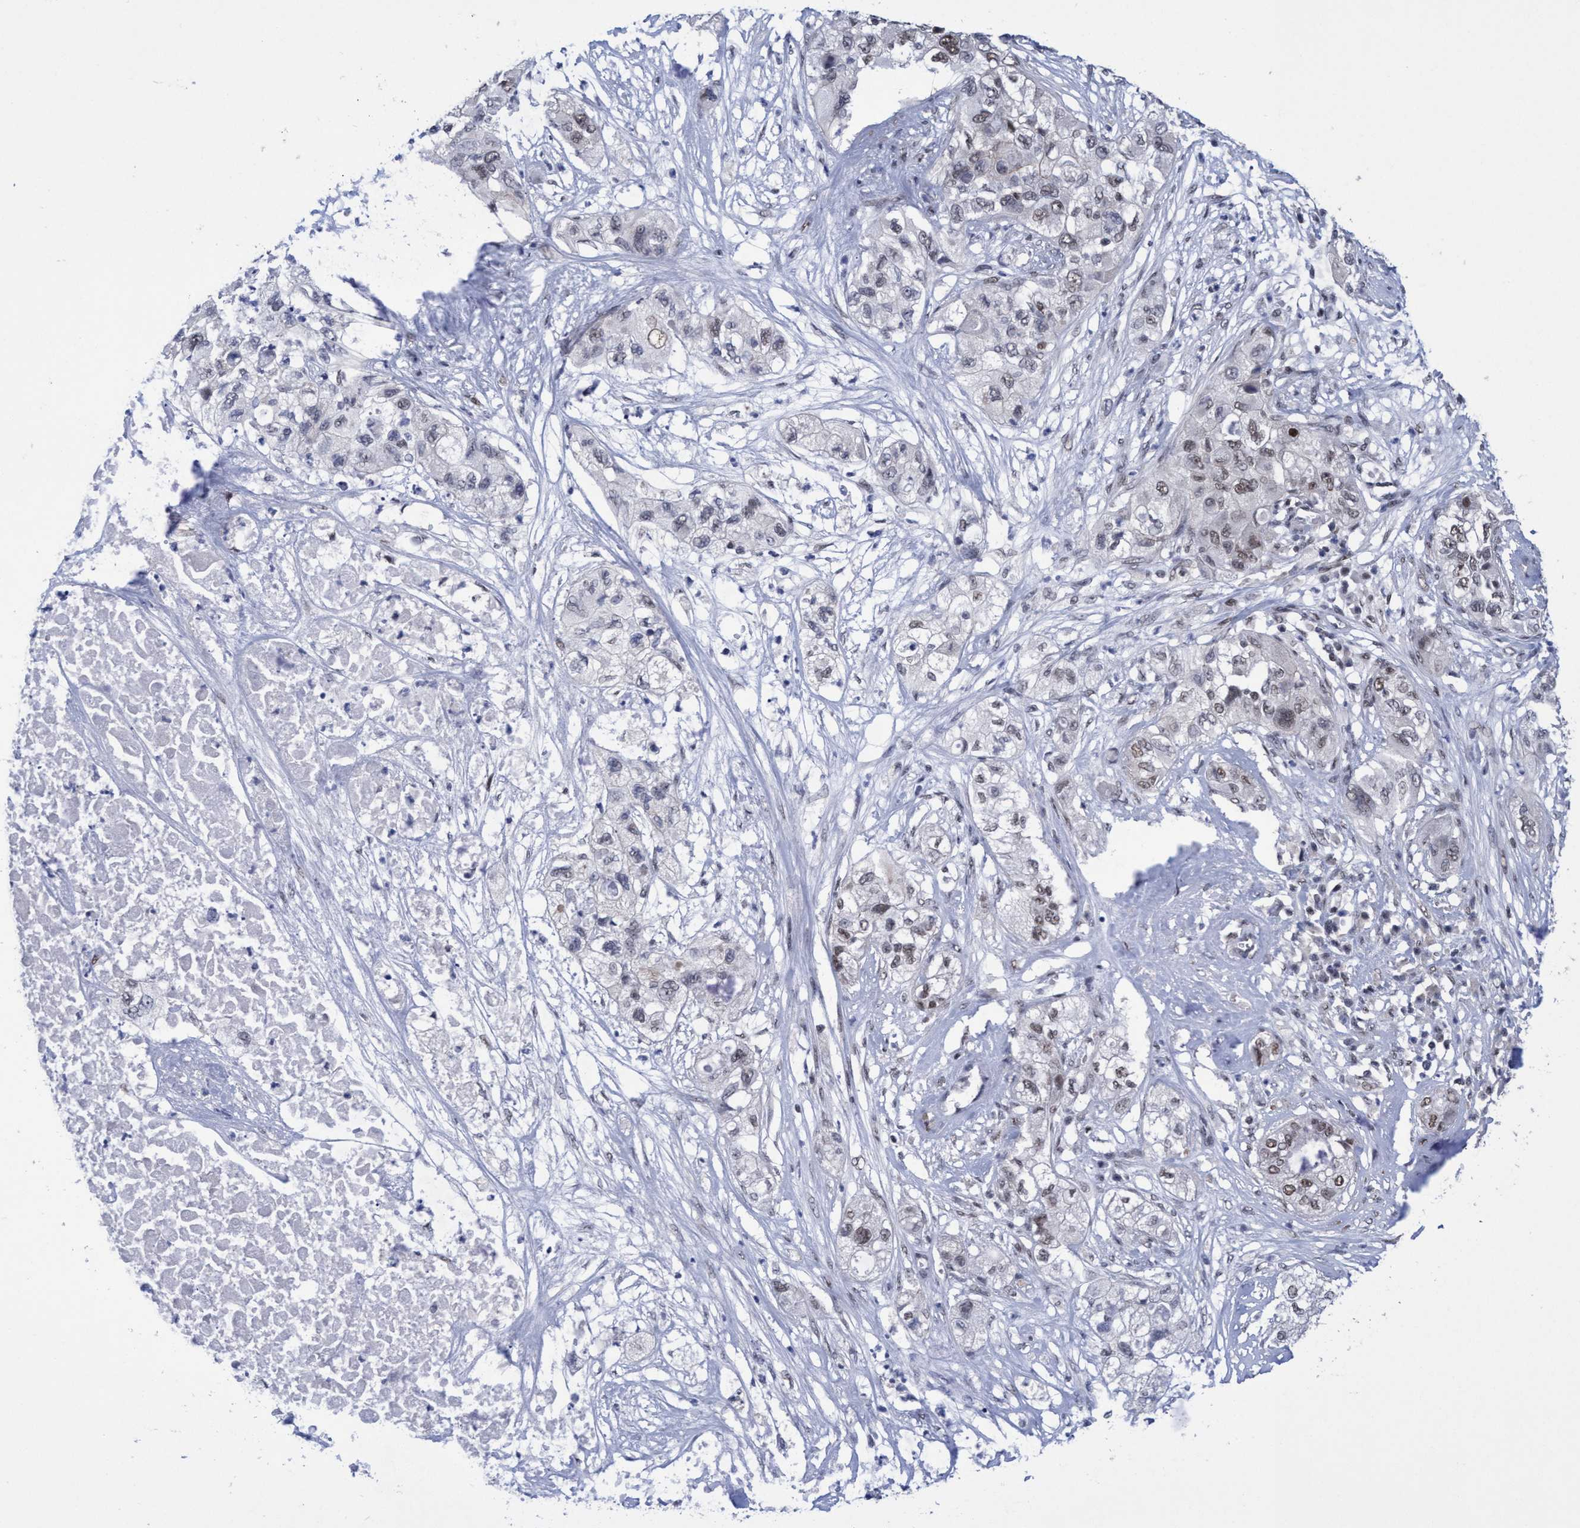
{"staining": {"intensity": "weak", "quantity": "25%-75%", "location": "nuclear"}, "tissue": "pancreatic cancer", "cell_type": "Tumor cells", "image_type": "cancer", "snomed": [{"axis": "morphology", "description": "Adenocarcinoma, NOS"}, {"axis": "topography", "description": "Pancreas"}], "caption": "Weak nuclear staining for a protein is present in about 25%-75% of tumor cells of pancreatic adenocarcinoma using immunohistochemistry.", "gene": "C9orf78", "patient": {"sex": "female", "age": 78}}